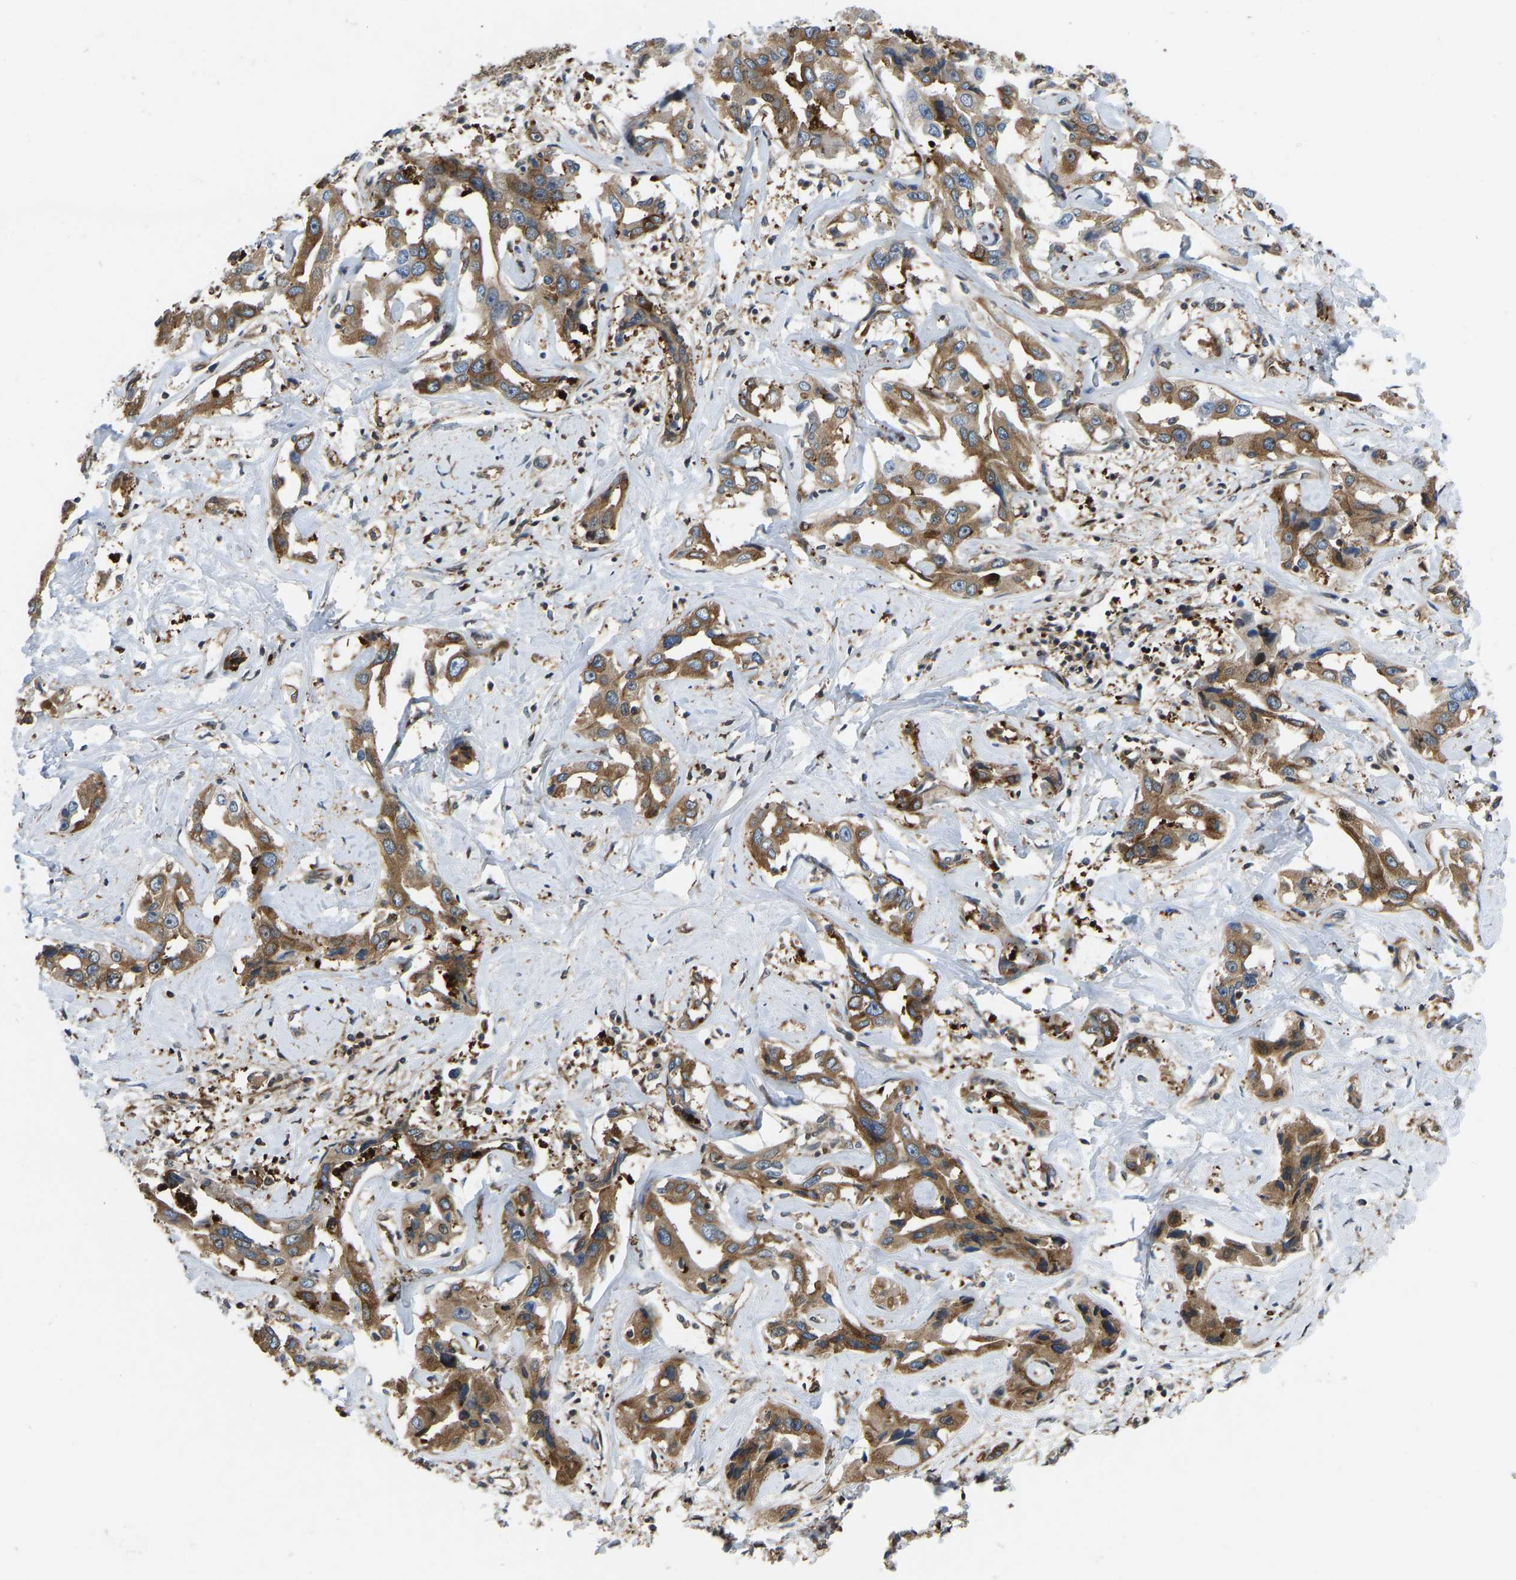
{"staining": {"intensity": "moderate", "quantity": ">75%", "location": "cytoplasmic/membranous"}, "tissue": "liver cancer", "cell_type": "Tumor cells", "image_type": "cancer", "snomed": [{"axis": "morphology", "description": "Cholangiocarcinoma"}, {"axis": "topography", "description": "Liver"}], "caption": "Liver cancer (cholangiocarcinoma) stained for a protein (brown) exhibits moderate cytoplasmic/membranous positive staining in about >75% of tumor cells.", "gene": "RASGRF2", "patient": {"sex": "male", "age": 59}}